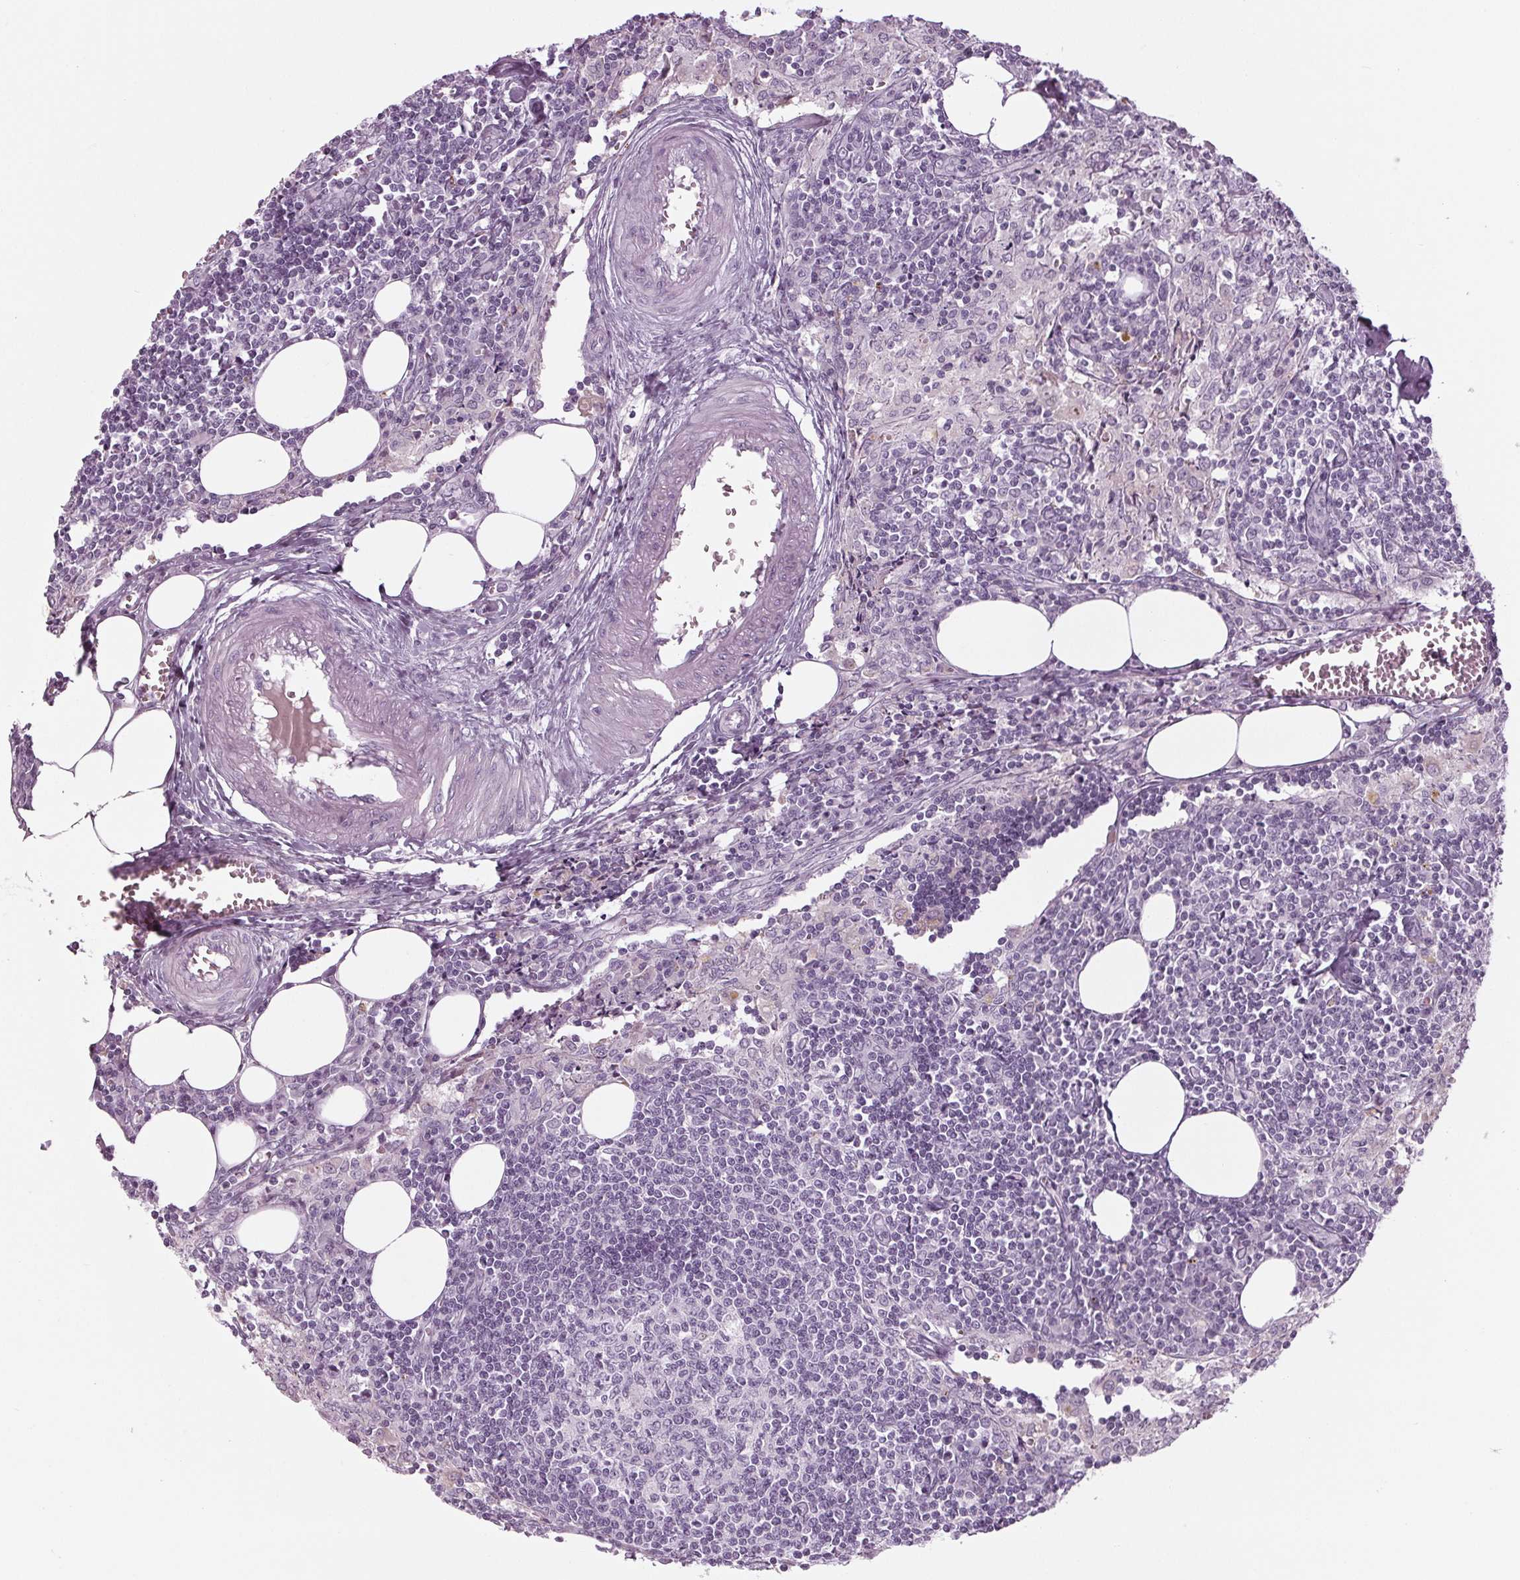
{"staining": {"intensity": "negative", "quantity": "none", "location": "none"}, "tissue": "lymph node", "cell_type": "Germinal center cells", "image_type": "normal", "snomed": [{"axis": "morphology", "description": "Normal tissue, NOS"}, {"axis": "topography", "description": "Lymph node"}], "caption": "This is an immunohistochemistry (IHC) micrograph of normal human lymph node. There is no staining in germinal center cells.", "gene": "CYP3A43", "patient": {"sex": "male", "age": 55}}